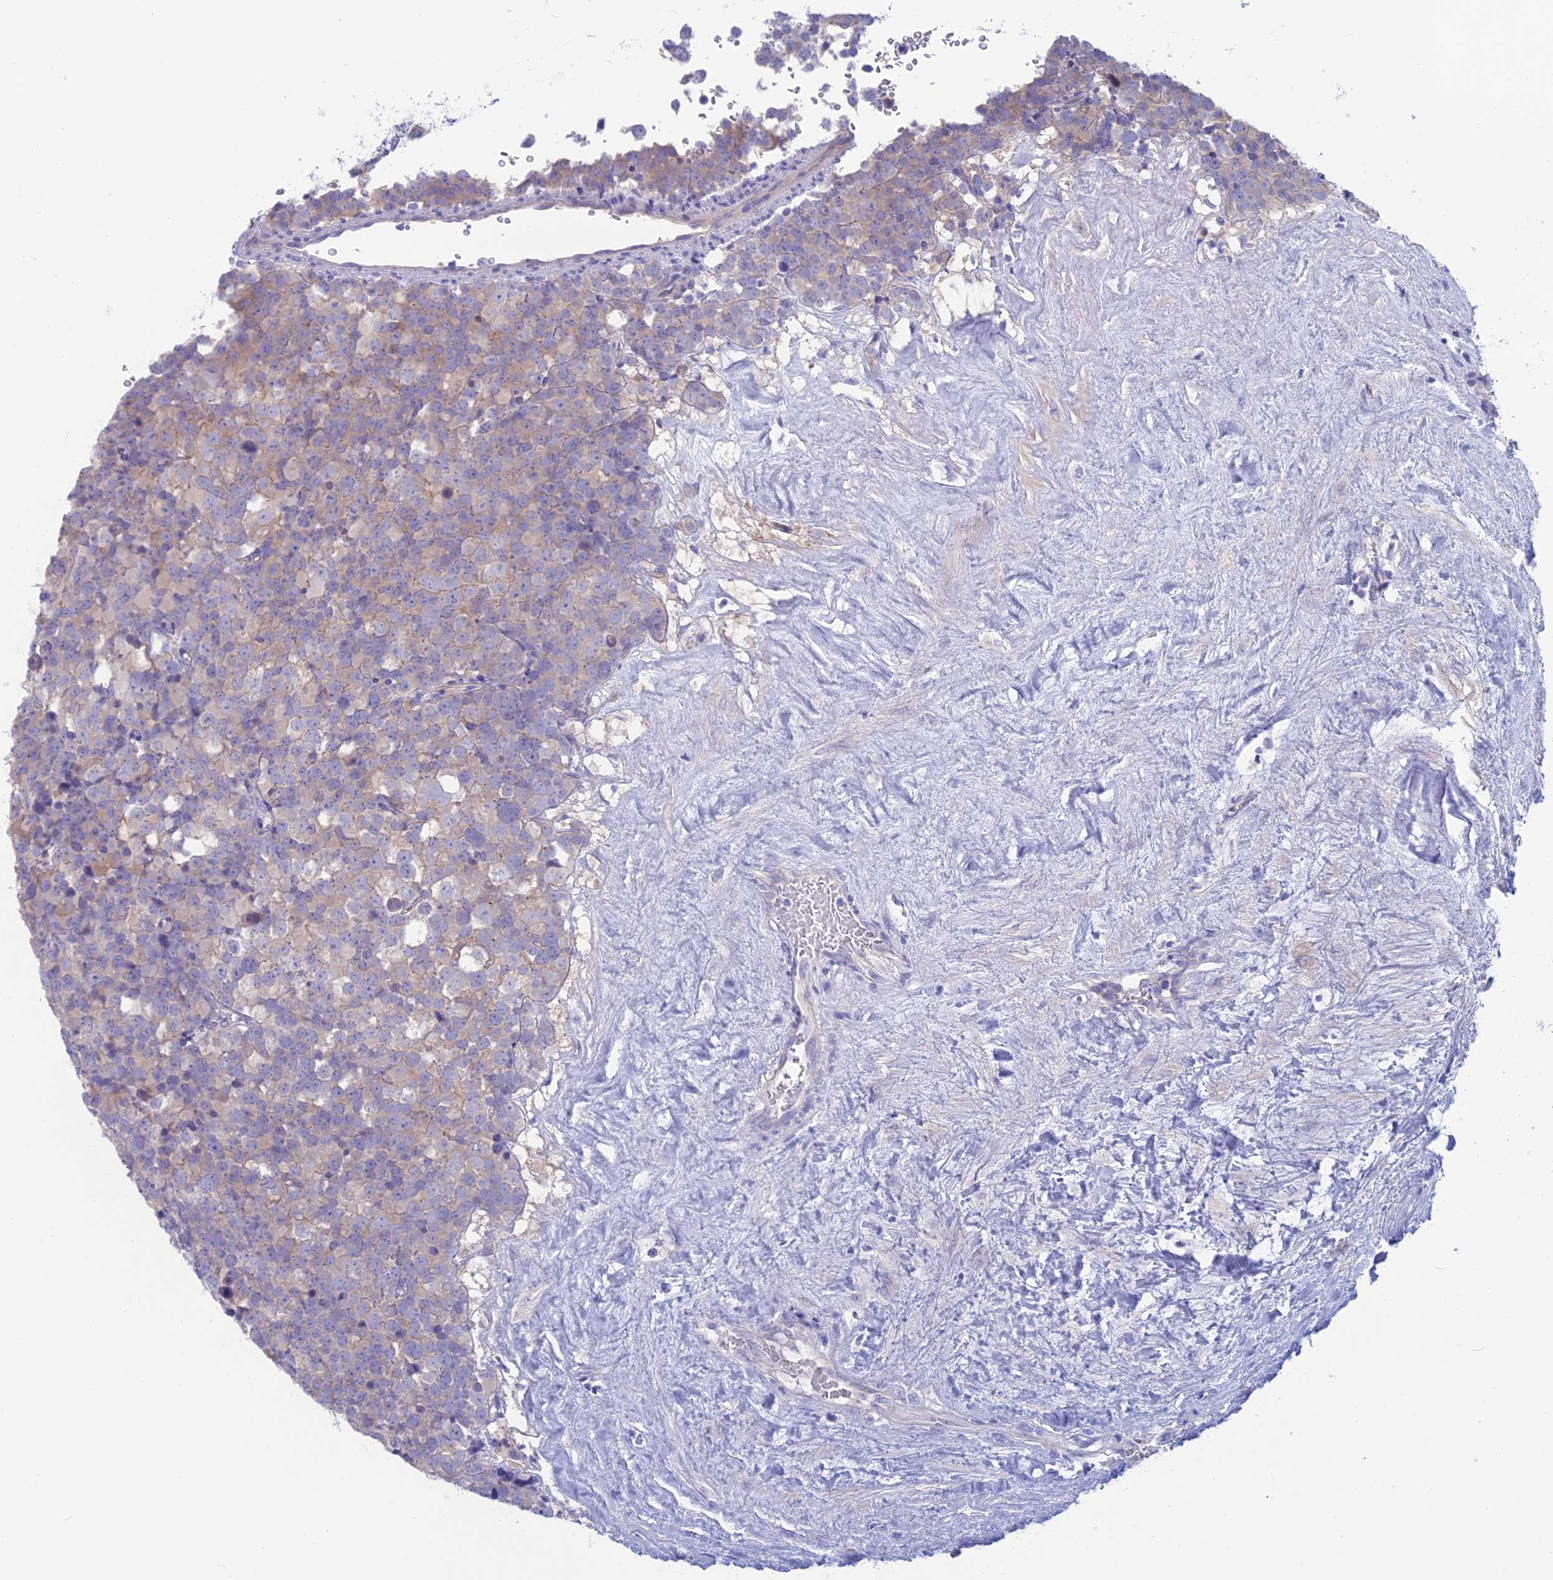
{"staining": {"intensity": "weak", "quantity": "<25%", "location": "cytoplasmic/membranous"}, "tissue": "testis cancer", "cell_type": "Tumor cells", "image_type": "cancer", "snomed": [{"axis": "morphology", "description": "Seminoma, NOS"}, {"axis": "topography", "description": "Testis"}], "caption": "Protein analysis of testis seminoma displays no significant staining in tumor cells.", "gene": "SNAP91", "patient": {"sex": "male", "age": 71}}